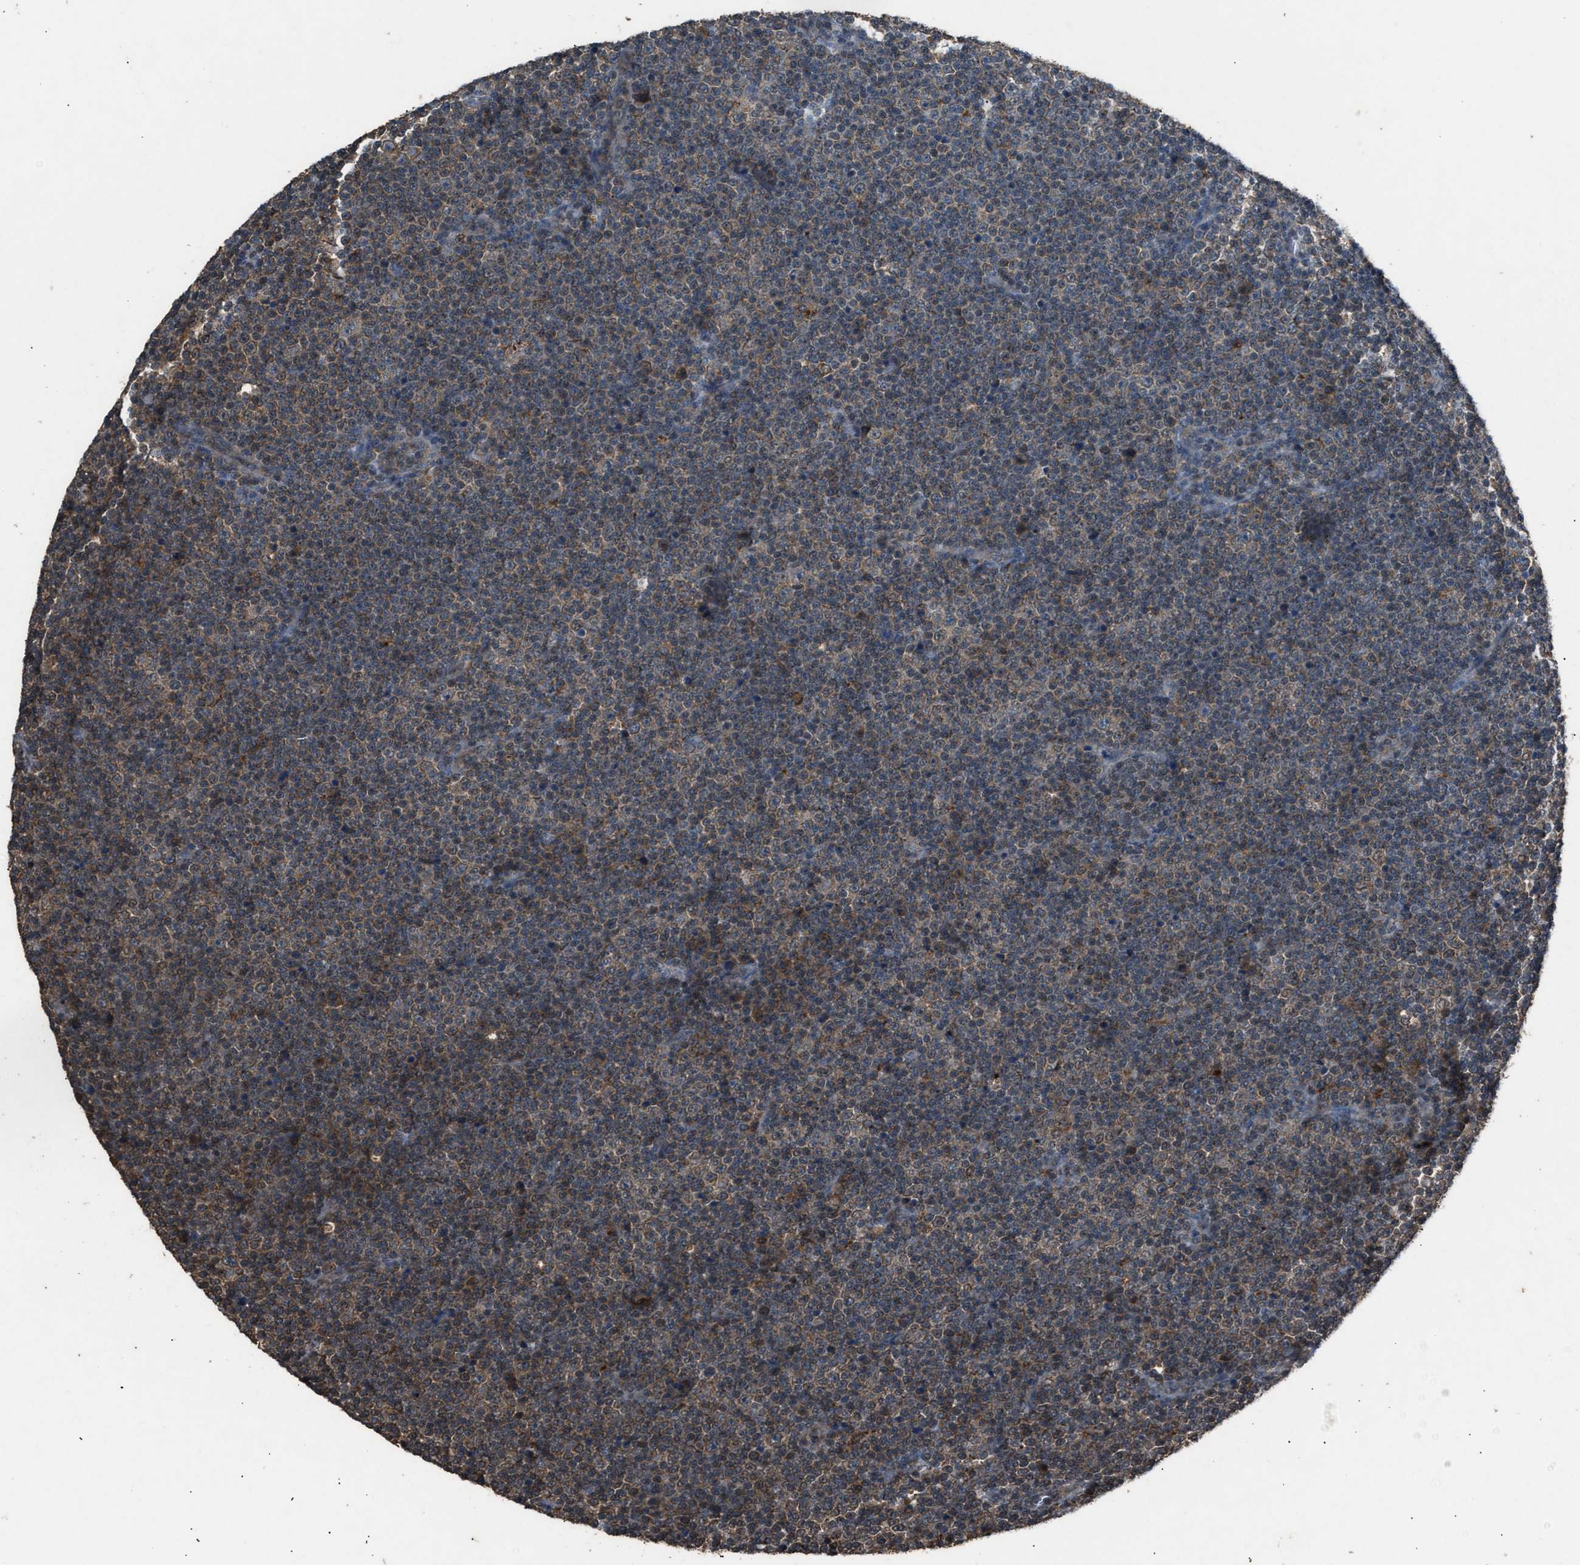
{"staining": {"intensity": "moderate", "quantity": ">75%", "location": "cytoplasmic/membranous"}, "tissue": "lymphoma", "cell_type": "Tumor cells", "image_type": "cancer", "snomed": [{"axis": "morphology", "description": "Malignant lymphoma, non-Hodgkin's type, Low grade"}, {"axis": "topography", "description": "Lymph node"}], "caption": "Immunohistochemistry histopathology image of neoplastic tissue: human lymphoma stained using immunohistochemistry (IHC) reveals medium levels of moderate protein expression localized specifically in the cytoplasmic/membranous of tumor cells, appearing as a cytoplasmic/membranous brown color.", "gene": "PSMD1", "patient": {"sex": "female", "age": 67}}